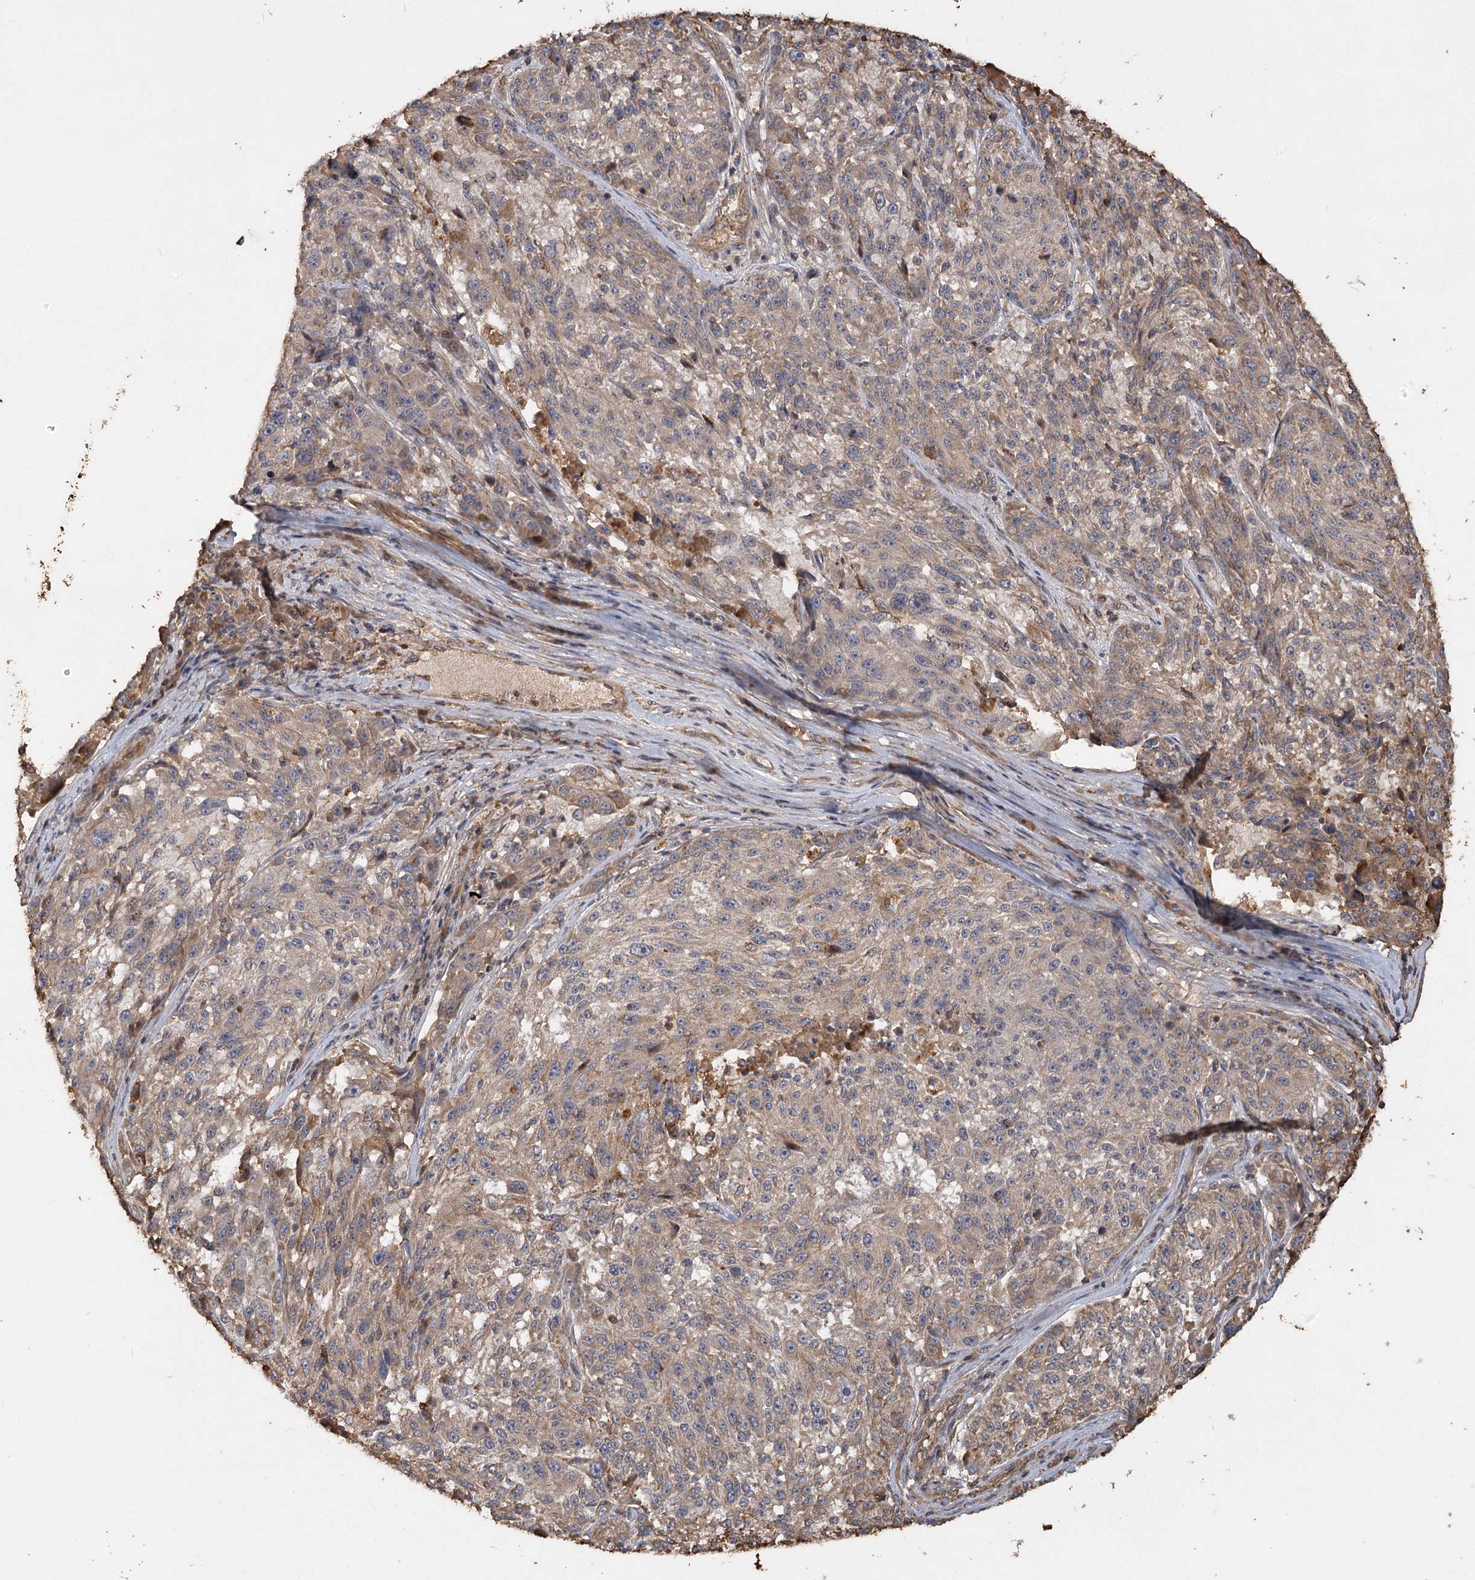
{"staining": {"intensity": "weak", "quantity": ">75%", "location": "cytoplasmic/membranous"}, "tissue": "melanoma", "cell_type": "Tumor cells", "image_type": "cancer", "snomed": [{"axis": "morphology", "description": "Malignant melanoma, NOS"}, {"axis": "topography", "description": "Skin"}], "caption": "The histopathology image shows immunohistochemical staining of melanoma. There is weak cytoplasmic/membranous staining is seen in approximately >75% of tumor cells.", "gene": "PIK3C2A", "patient": {"sex": "male", "age": 53}}